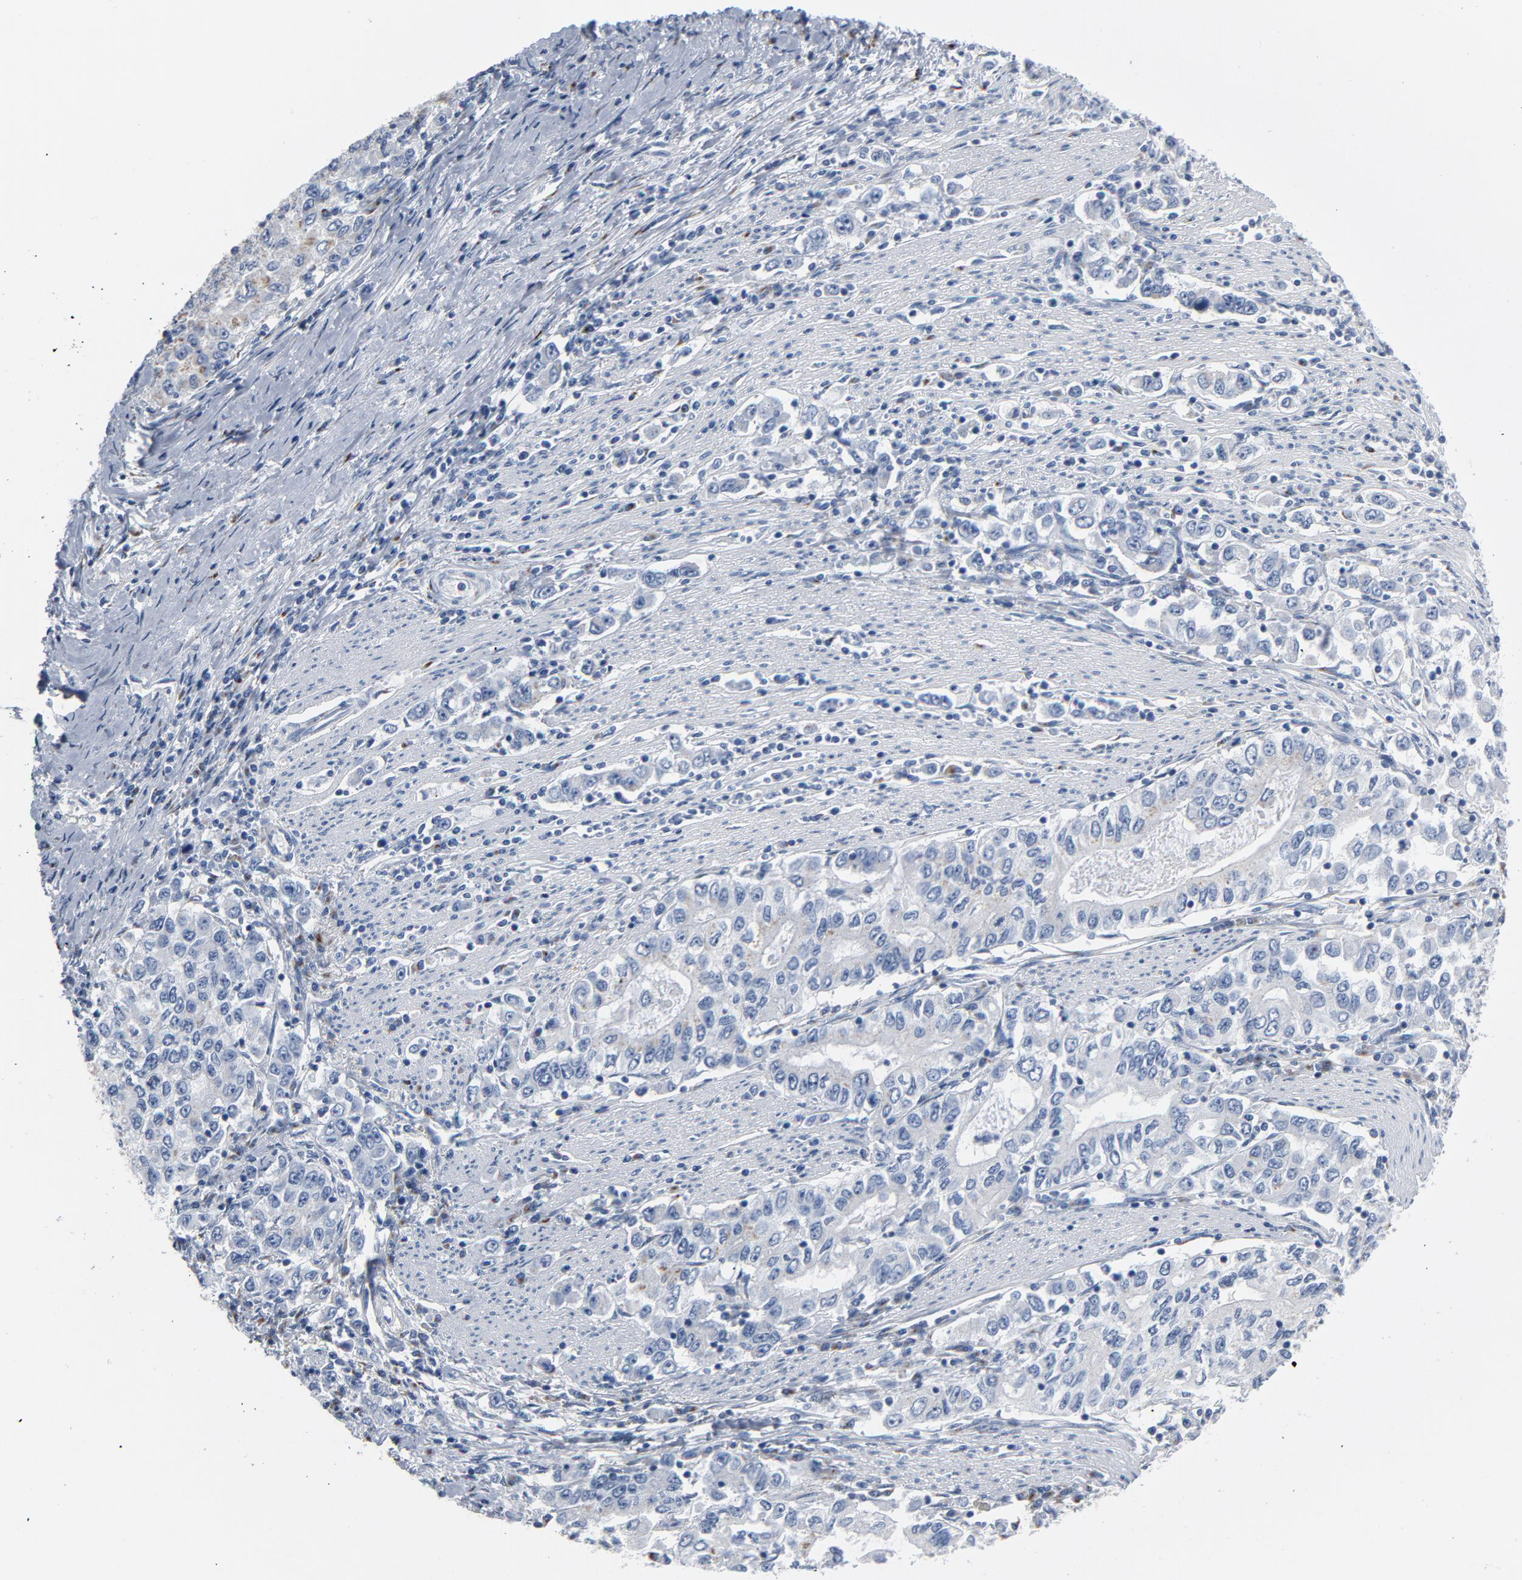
{"staining": {"intensity": "weak", "quantity": "<25%", "location": "cytoplasmic/membranous"}, "tissue": "stomach cancer", "cell_type": "Tumor cells", "image_type": "cancer", "snomed": [{"axis": "morphology", "description": "Adenocarcinoma, NOS"}, {"axis": "topography", "description": "Stomach, lower"}], "caption": "Stomach cancer (adenocarcinoma) stained for a protein using immunohistochemistry reveals no staining tumor cells.", "gene": "YIPF6", "patient": {"sex": "female", "age": 72}}